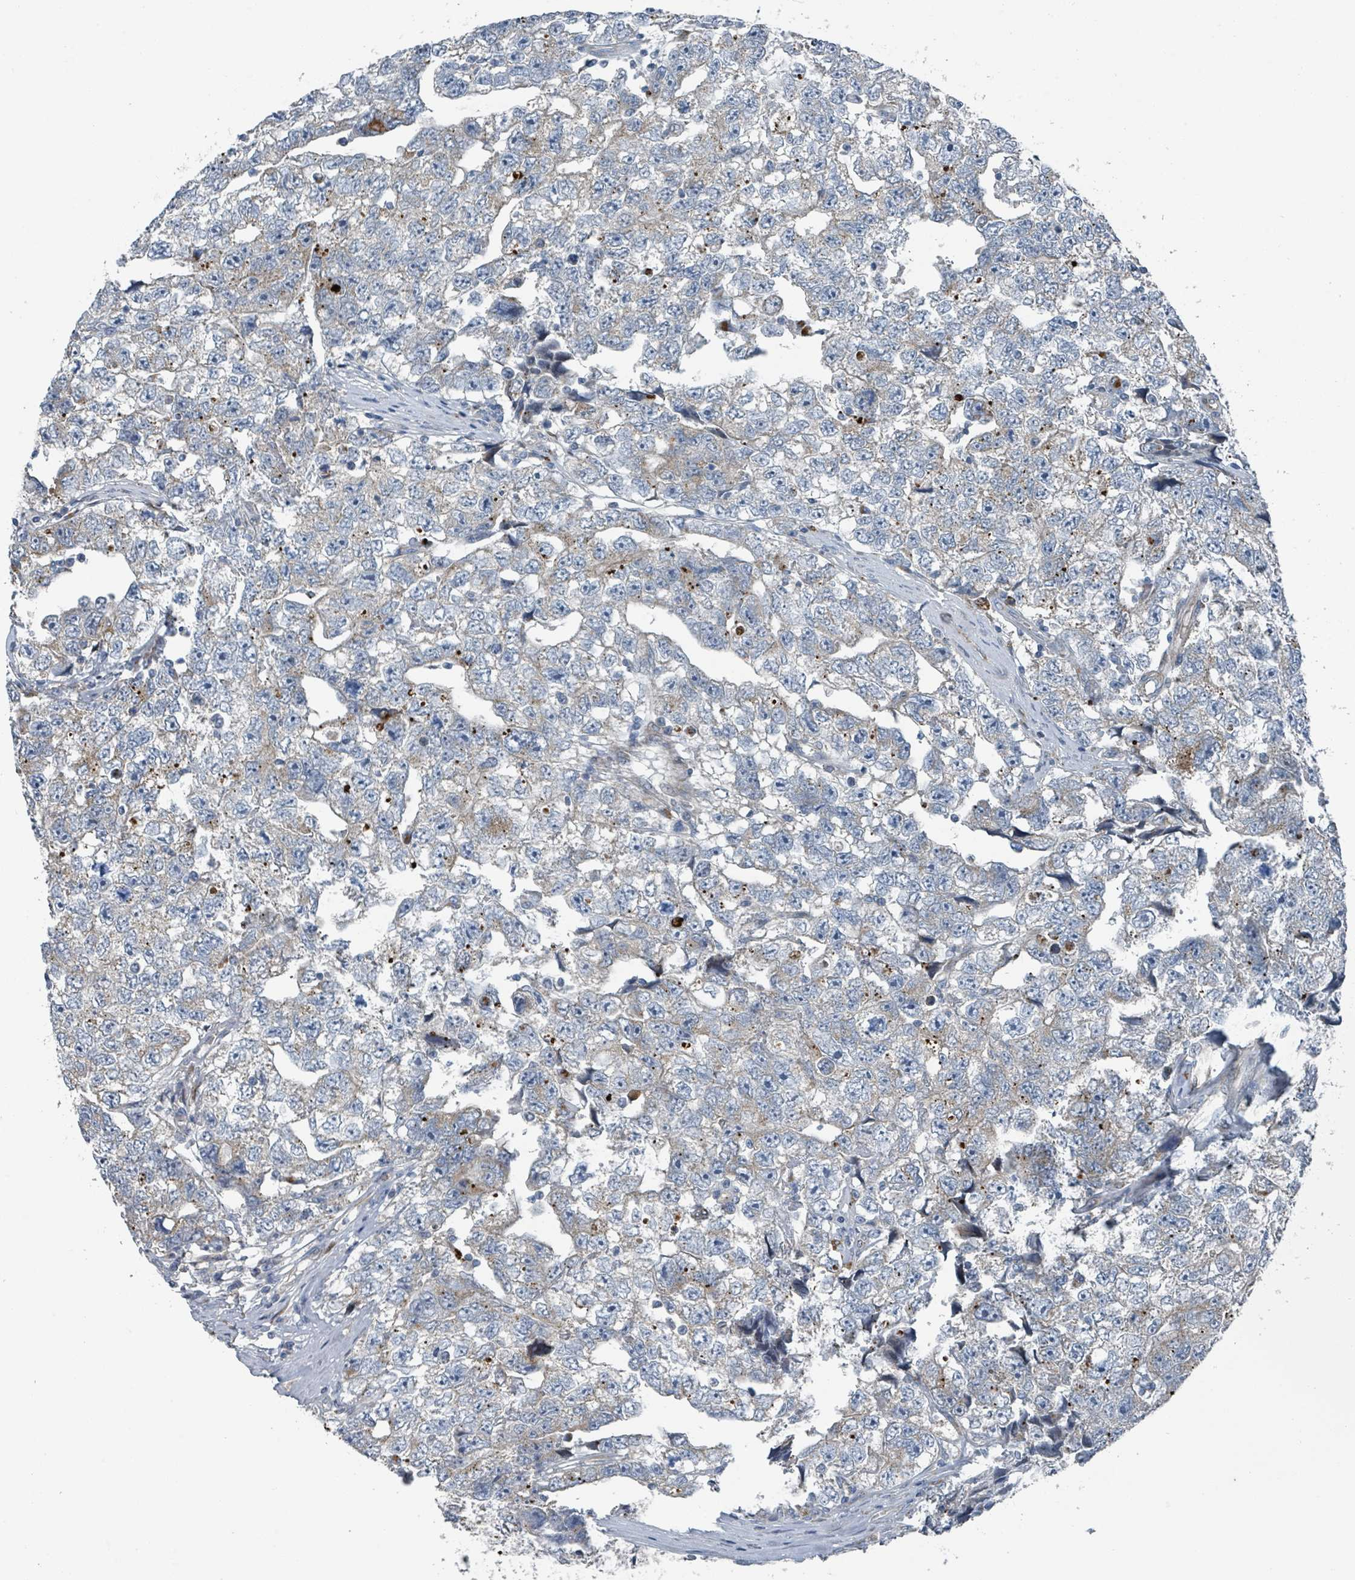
{"staining": {"intensity": "moderate", "quantity": "<25%", "location": "cytoplasmic/membranous"}, "tissue": "testis cancer", "cell_type": "Tumor cells", "image_type": "cancer", "snomed": [{"axis": "morphology", "description": "Carcinoma, Embryonal, NOS"}, {"axis": "topography", "description": "Testis"}], "caption": "Immunohistochemical staining of testis cancer (embryonal carcinoma) exhibits low levels of moderate cytoplasmic/membranous protein positivity in about <25% of tumor cells.", "gene": "DIPK2A", "patient": {"sex": "male", "age": 22}}